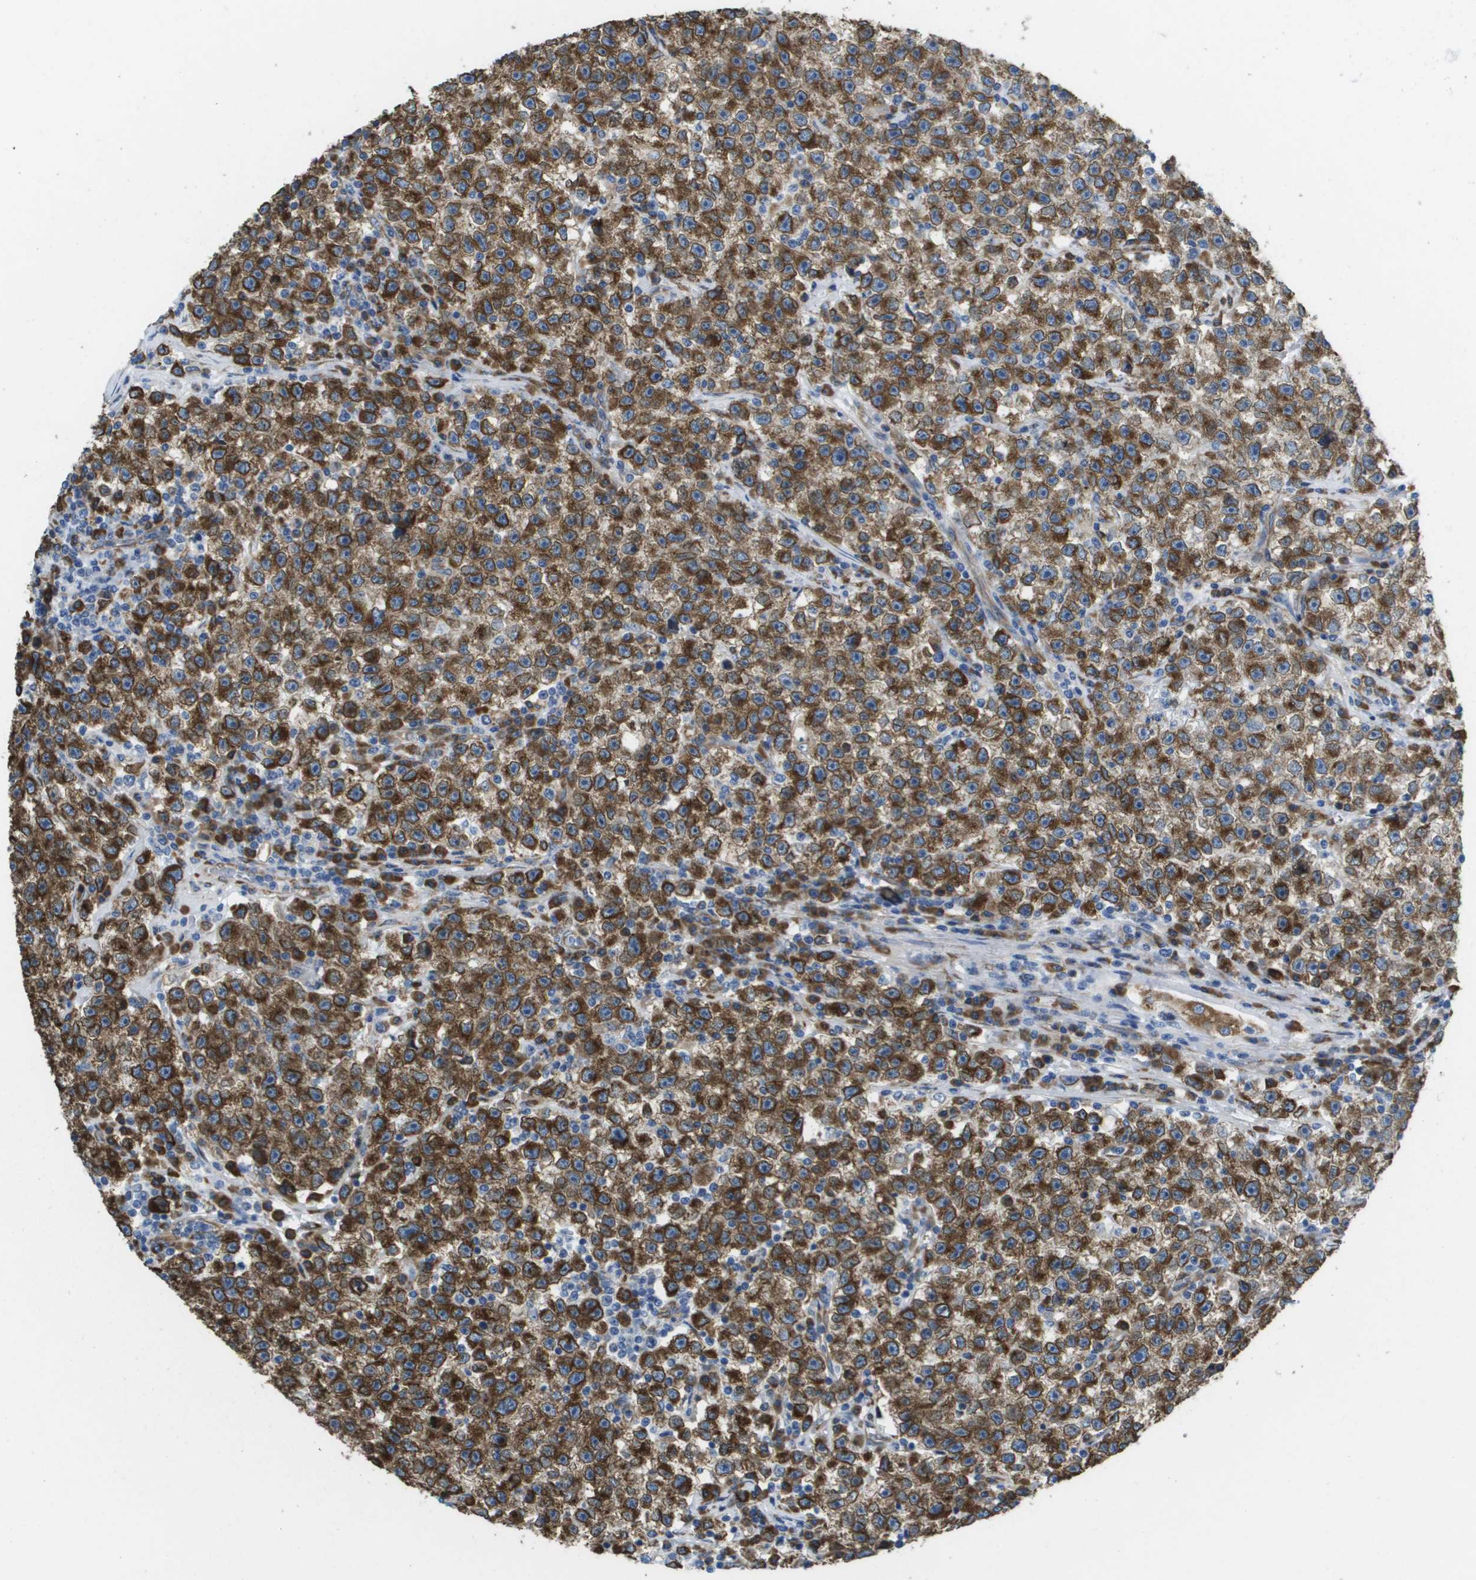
{"staining": {"intensity": "moderate", "quantity": ">75%", "location": "cytoplasmic/membranous"}, "tissue": "testis cancer", "cell_type": "Tumor cells", "image_type": "cancer", "snomed": [{"axis": "morphology", "description": "Seminoma, NOS"}, {"axis": "topography", "description": "Testis"}], "caption": "A high-resolution histopathology image shows immunohistochemistry (IHC) staining of testis cancer, which demonstrates moderate cytoplasmic/membranous staining in about >75% of tumor cells. (Brightfield microscopy of DAB IHC at high magnification).", "gene": "ST3GAL2", "patient": {"sex": "male", "age": 22}}